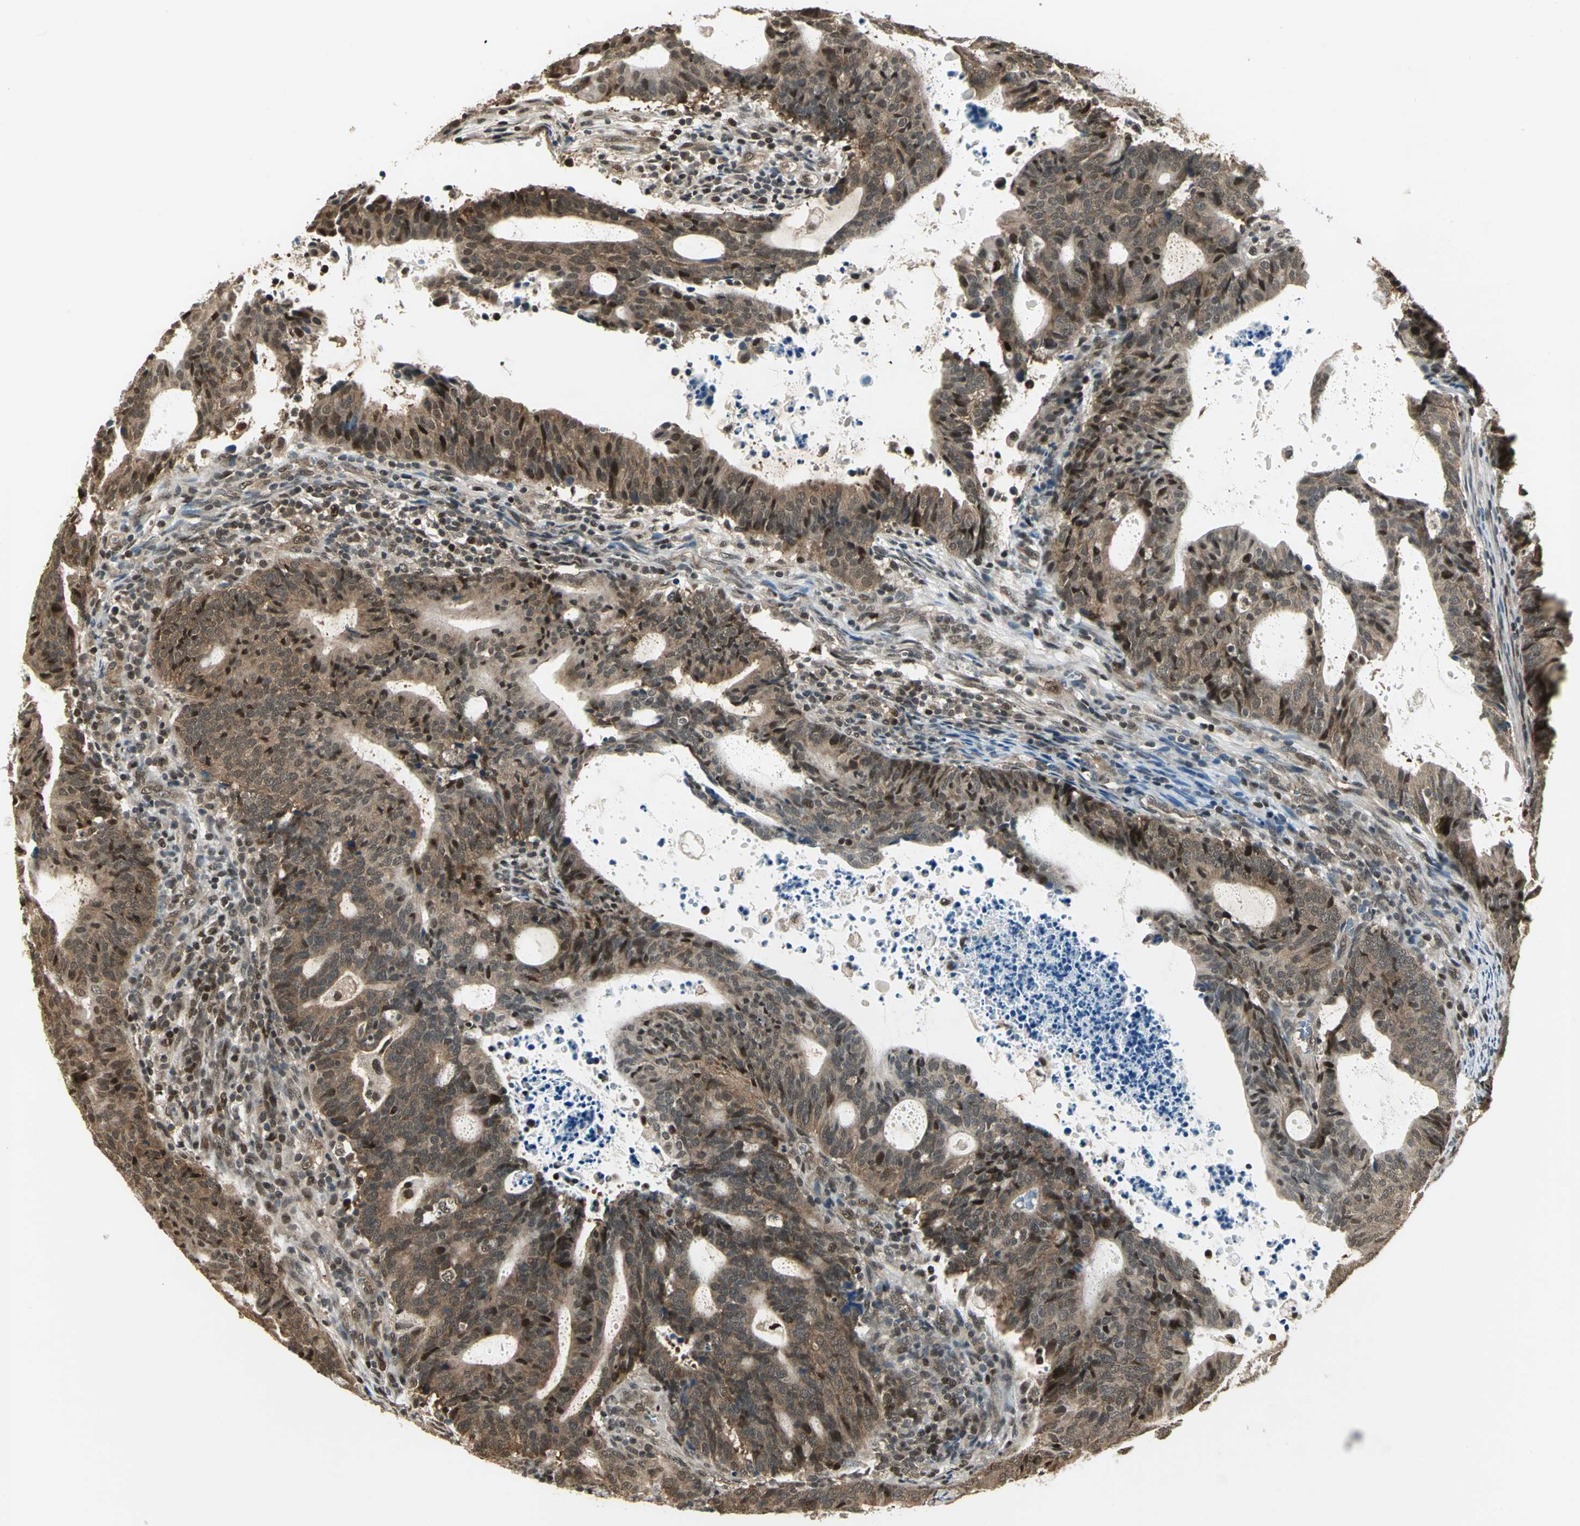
{"staining": {"intensity": "moderate", "quantity": ">75%", "location": "cytoplasmic/membranous,nuclear"}, "tissue": "endometrial cancer", "cell_type": "Tumor cells", "image_type": "cancer", "snomed": [{"axis": "morphology", "description": "Adenocarcinoma, NOS"}, {"axis": "topography", "description": "Uterus"}], "caption": "This is a photomicrograph of immunohistochemistry staining of endometrial cancer (adenocarcinoma), which shows moderate positivity in the cytoplasmic/membranous and nuclear of tumor cells.", "gene": "PSMC3", "patient": {"sex": "female", "age": 83}}